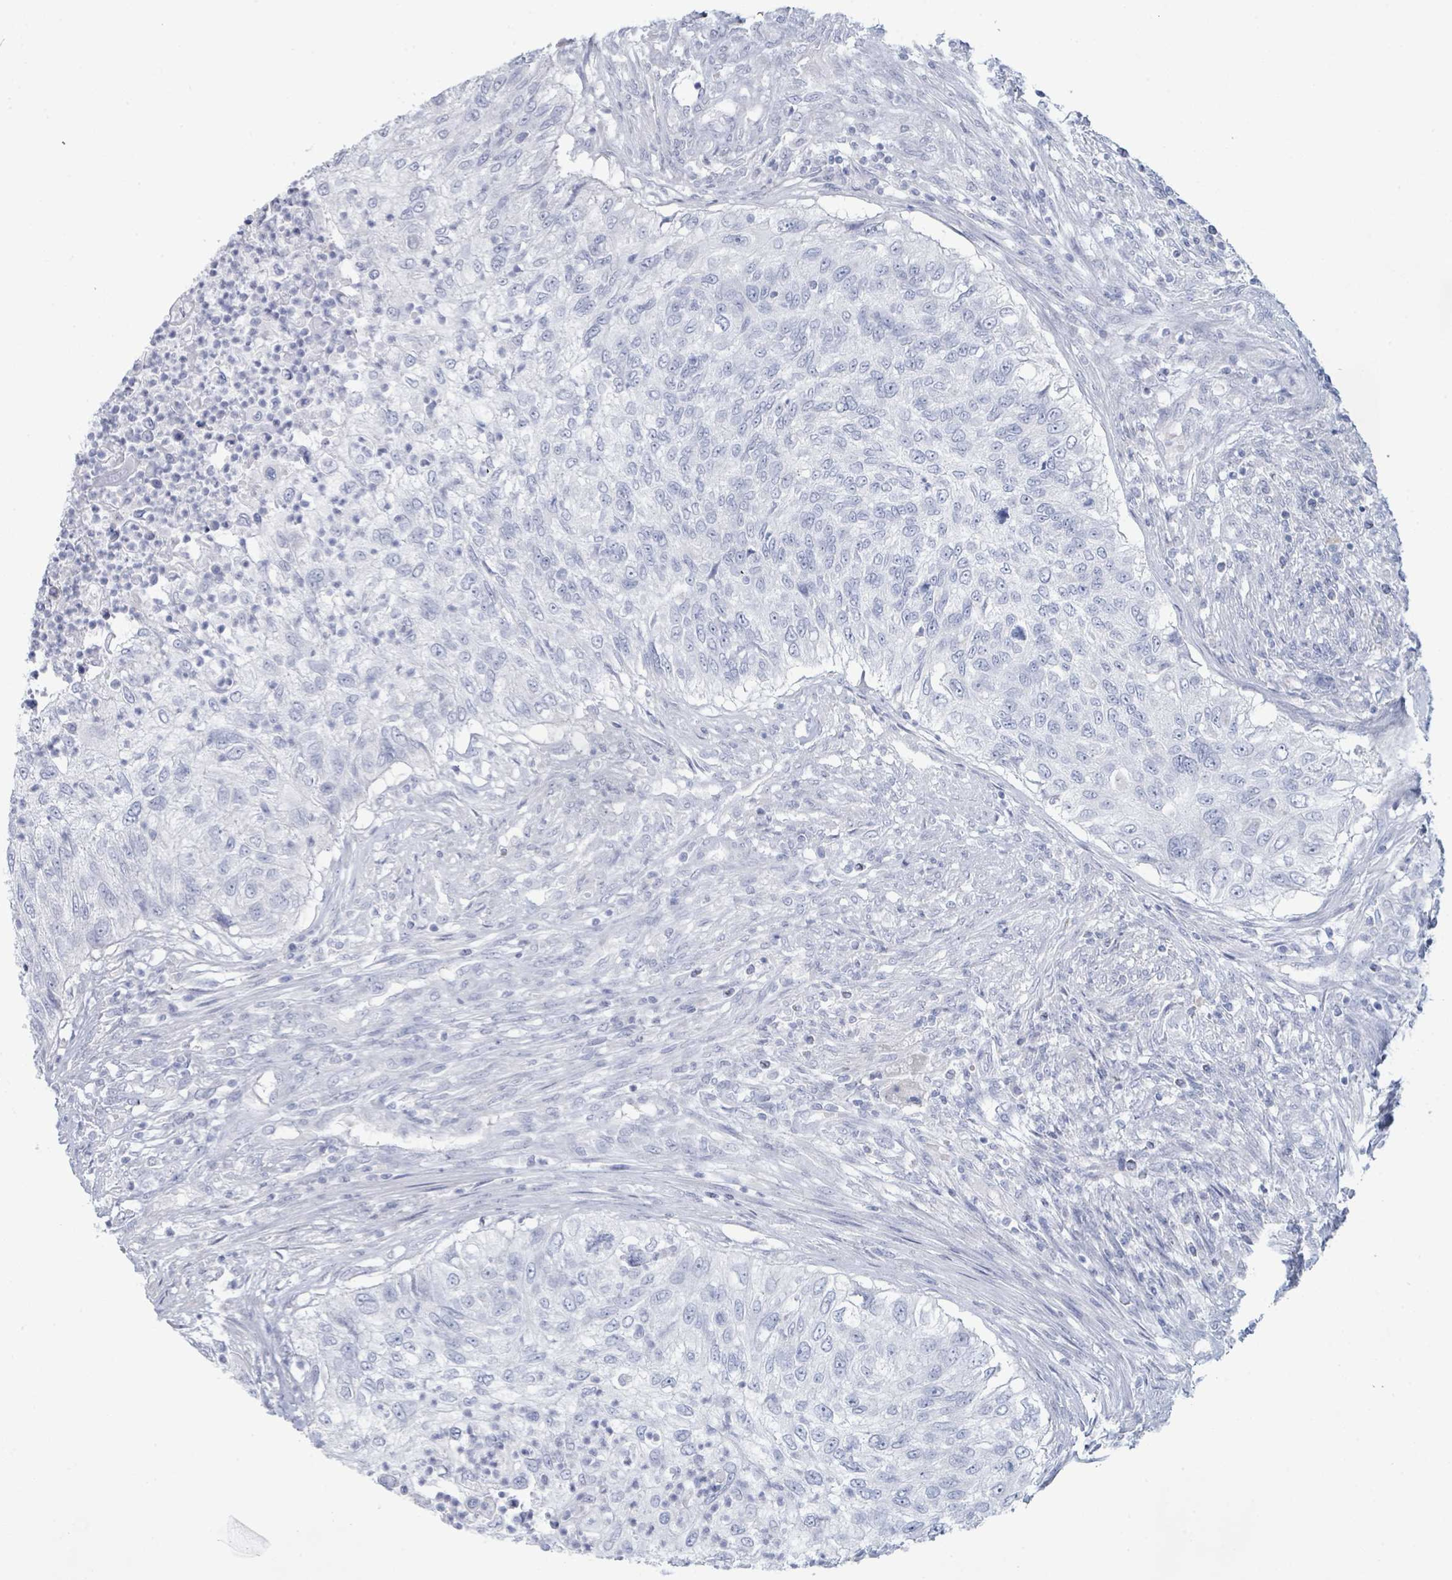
{"staining": {"intensity": "negative", "quantity": "none", "location": "none"}, "tissue": "urothelial cancer", "cell_type": "Tumor cells", "image_type": "cancer", "snomed": [{"axis": "morphology", "description": "Urothelial carcinoma, High grade"}, {"axis": "topography", "description": "Urinary bladder"}], "caption": "IHC histopathology image of urothelial cancer stained for a protein (brown), which shows no staining in tumor cells.", "gene": "PGA3", "patient": {"sex": "female", "age": 60}}